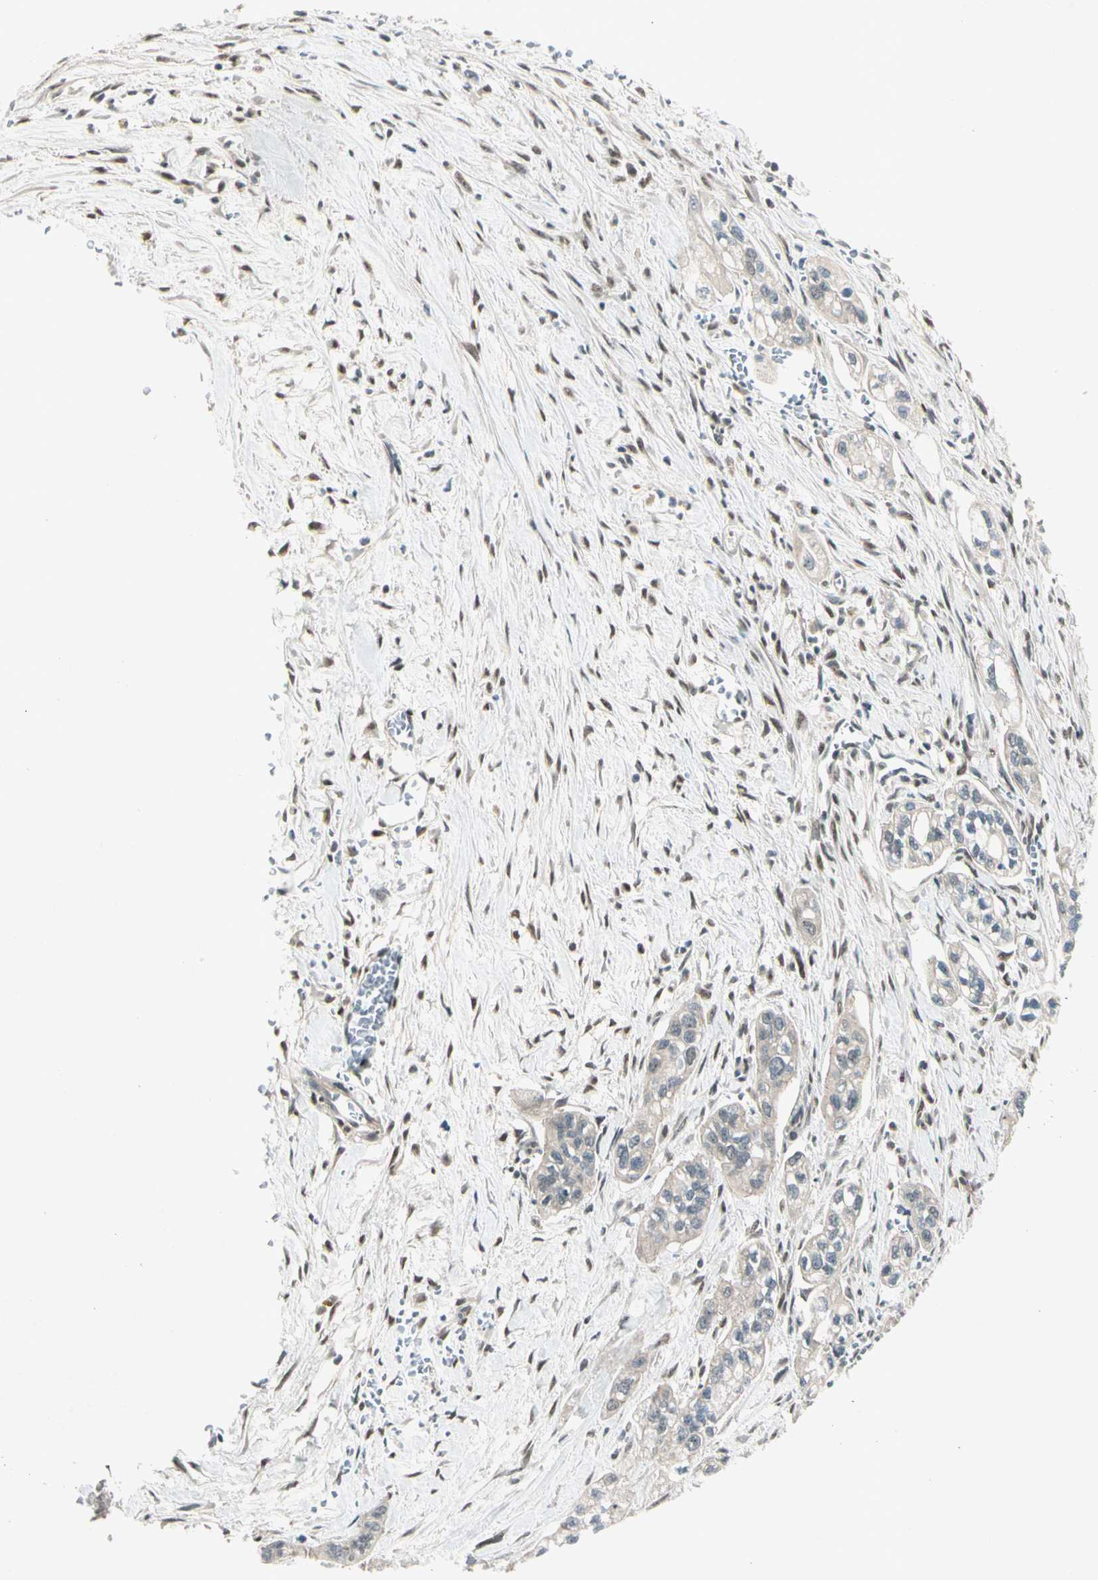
{"staining": {"intensity": "negative", "quantity": "none", "location": "none"}, "tissue": "pancreatic cancer", "cell_type": "Tumor cells", "image_type": "cancer", "snomed": [{"axis": "morphology", "description": "Adenocarcinoma, NOS"}, {"axis": "topography", "description": "Pancreas"}], "caption": "High magnification brightfield microscopy of pancreatic cancer (adenocarcinoma) stained with DAB (3,3'-diaminobenzidine) (brown) and counterstained with hematoxylin (blue): tumor cells show no significant positivity.", "gene": "GTF3A", "patient": {"sex": "male", "age": 74}}